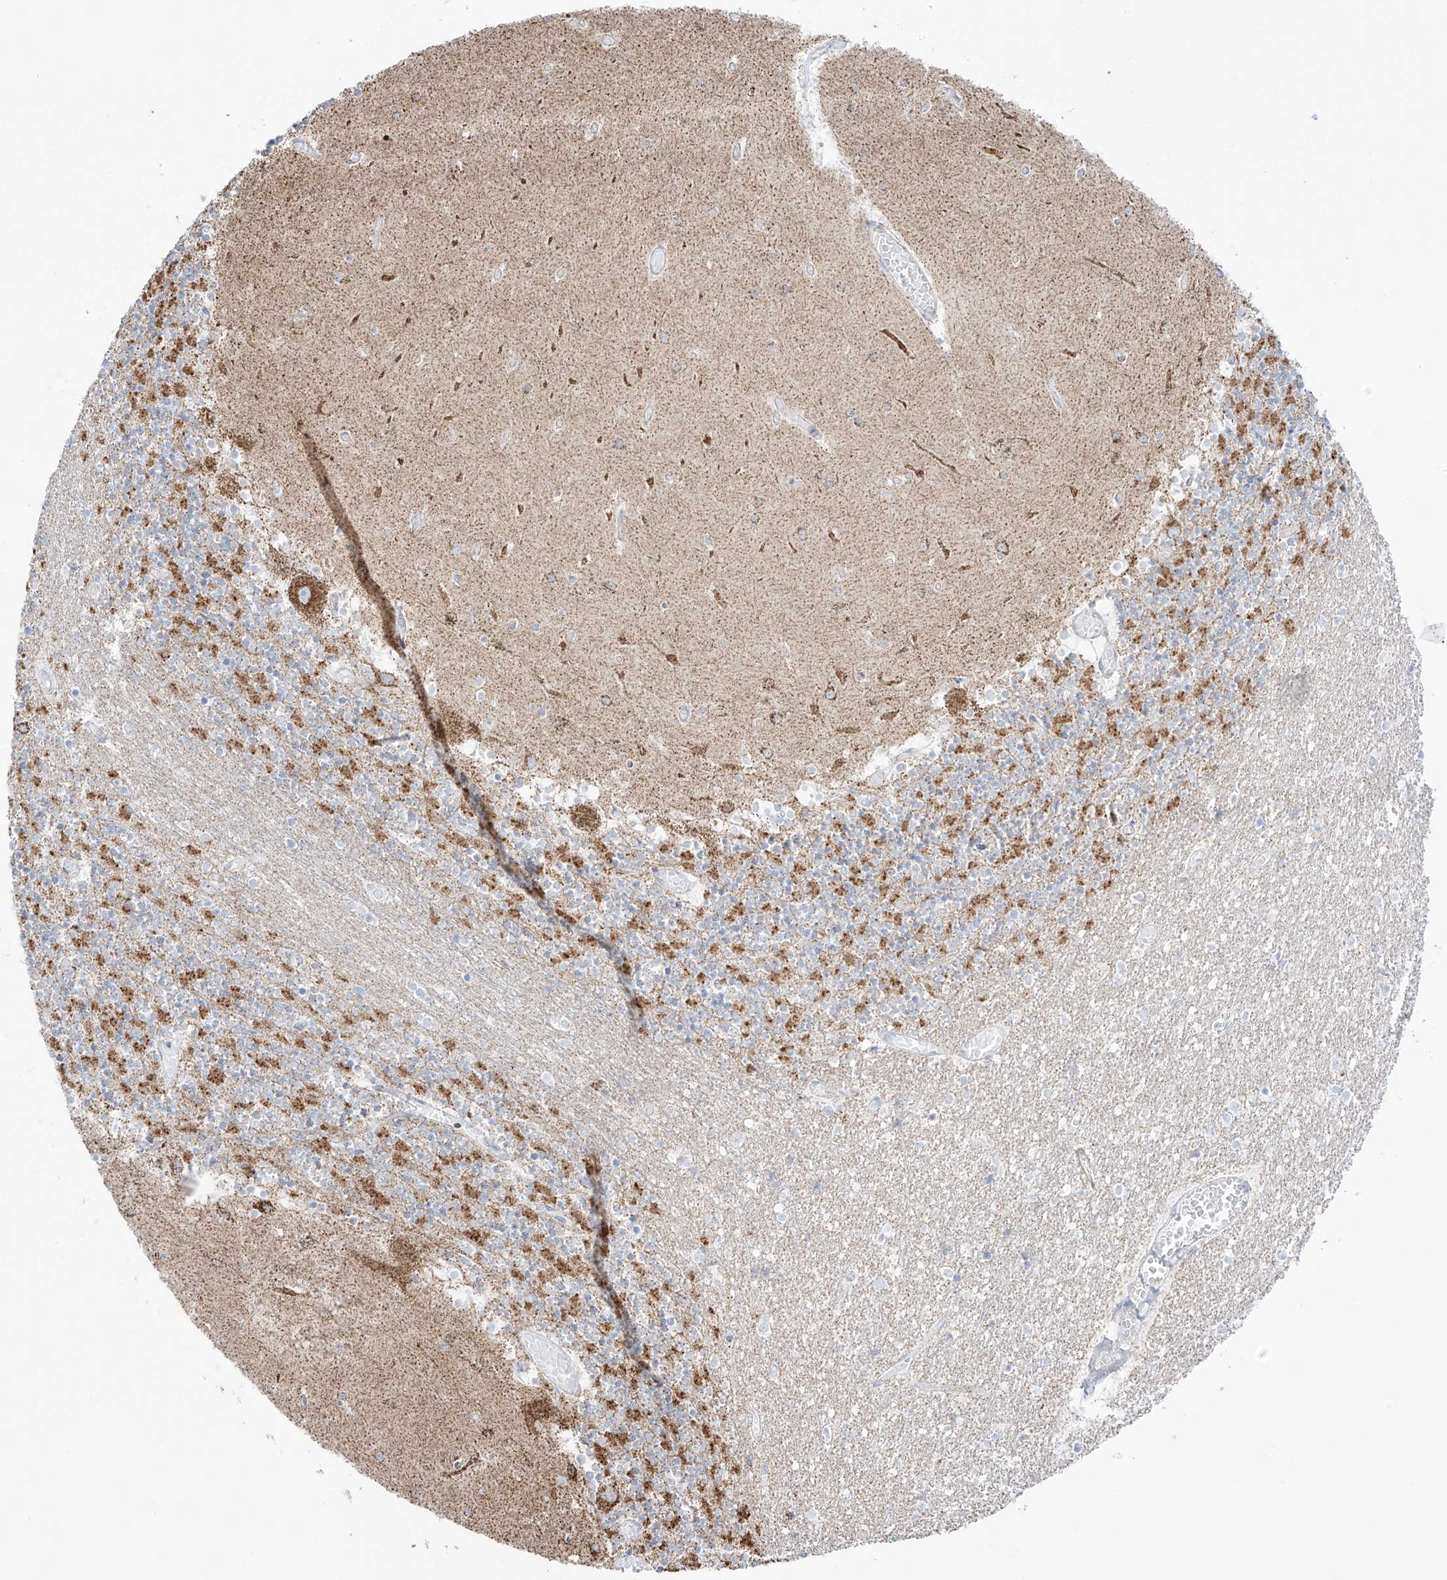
{"staining": {"intensity": "moderate", "quantity": ">75%", "location": "cytoplasmic/membranous"}, "tissue": "cerebellum", "cell_type": "Cells in granular layer", "image_type": "normal", "snomed": [{"axis": "morphology", "description": "Normal tissue, NOS"}, {"axis": "topography", "description": "Cerebellum"}], "caption": "Immunohistochemical staining of normal human cerebellum exhibits medium levels of moderate cytoplasmic/membranous expression in approximately >75% of cells in granular layer. Using DAB (3,3'-diaminobenzidine) (brown) and hematoxylin (blue) stains, captured at high magnification using brightfield microscopy.", "gene": "XKR3", "patient": {"sex": "female", "age": 28}}